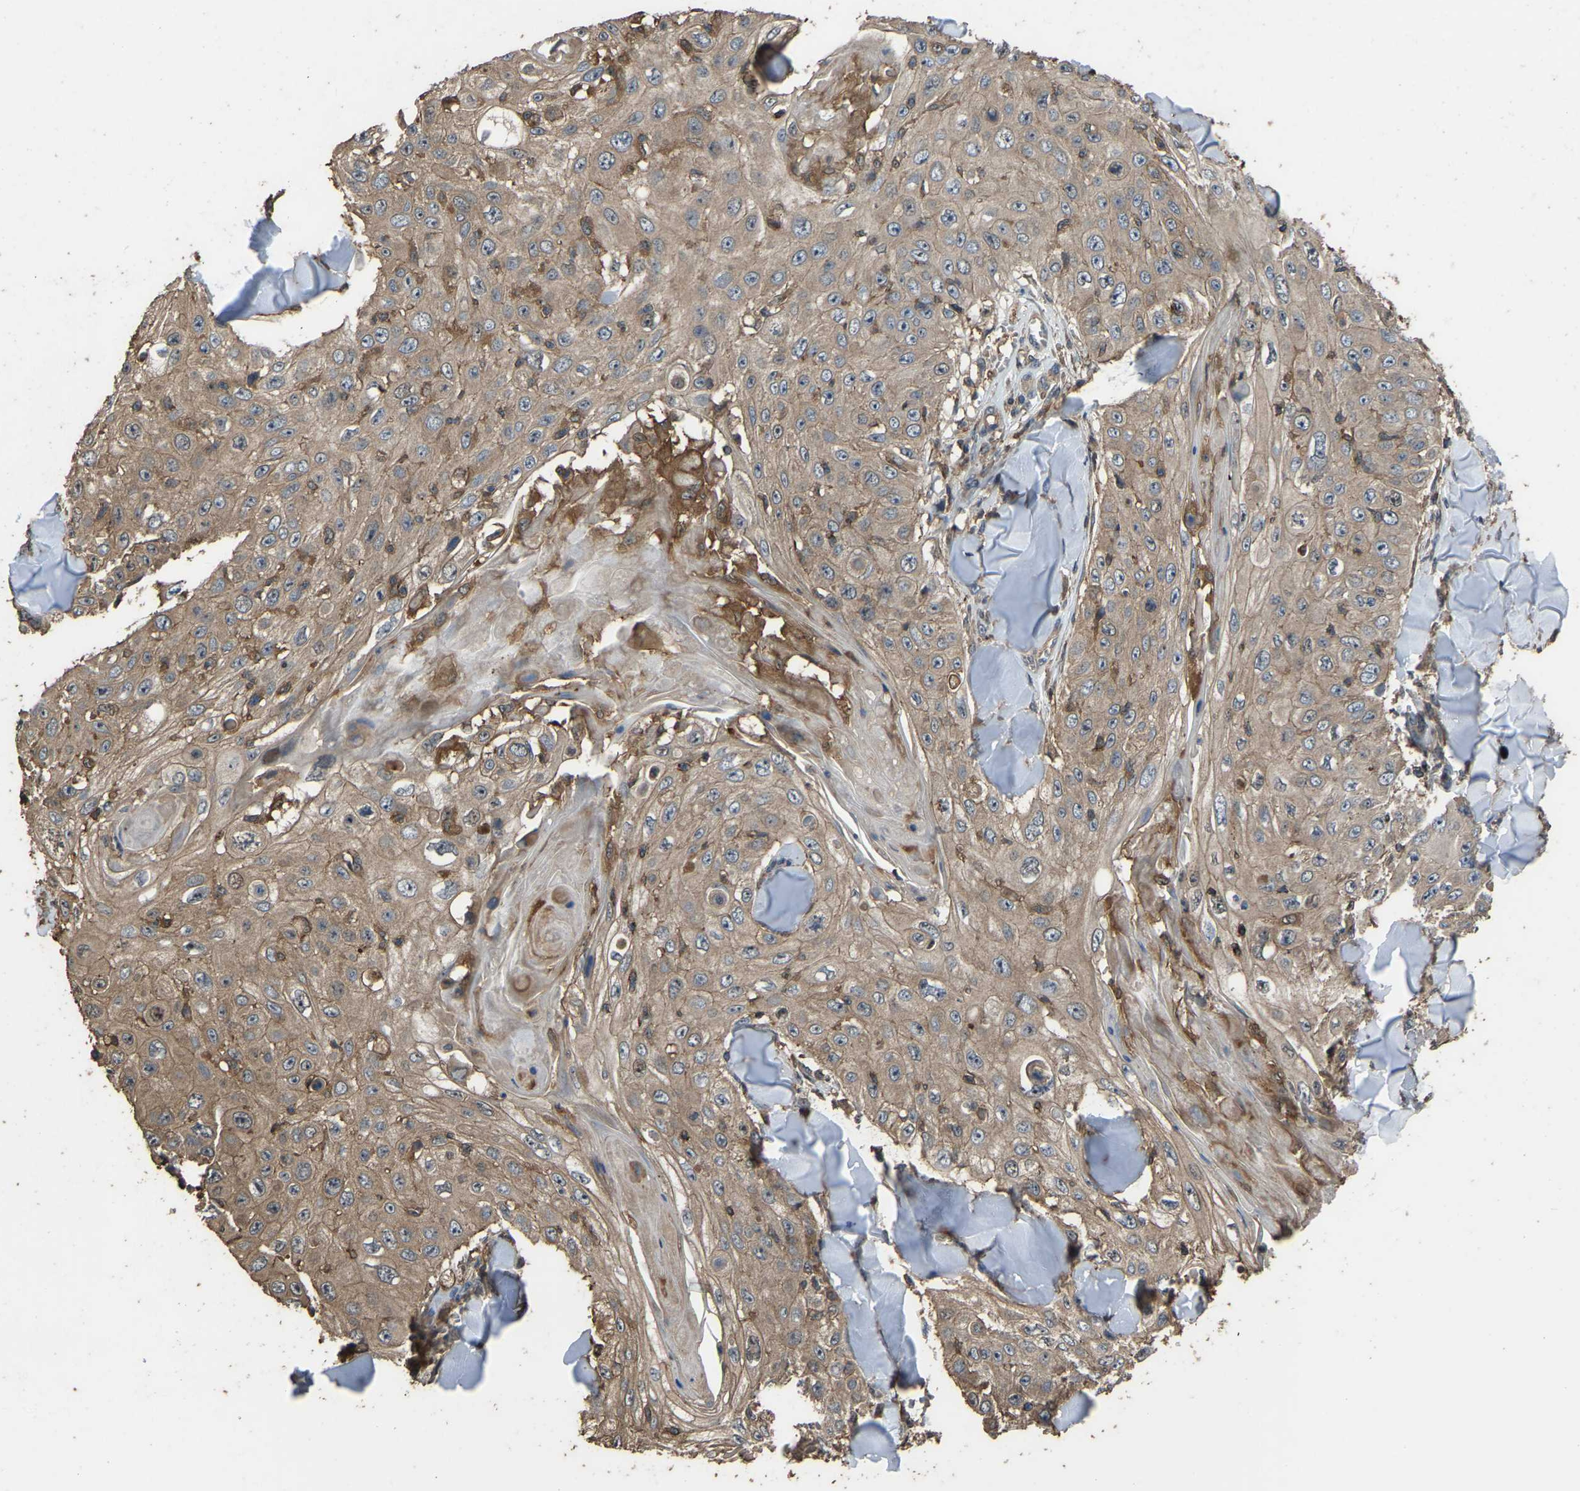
{"staining": {"intensity": "weak", "quantity": ">75%", "location": "cytoplasmic/membranous"}, "tissue": "skin cancer", "cell_type": "Tumor cells", "image_type": "cancer", "snomed": [{"axis": "morphology", "description": "Squamous cell carcinoma, NOS"}, {"axis": "topography", "description": "Skin"}], "caption": "Weak cytoplasmic/membranous protein expression is identified in about >75% of tumor cells in skin cancer. Nuclei are stained in blue.", "gene": "FHIT", "patient": {"sex": "male", "age": 86}}